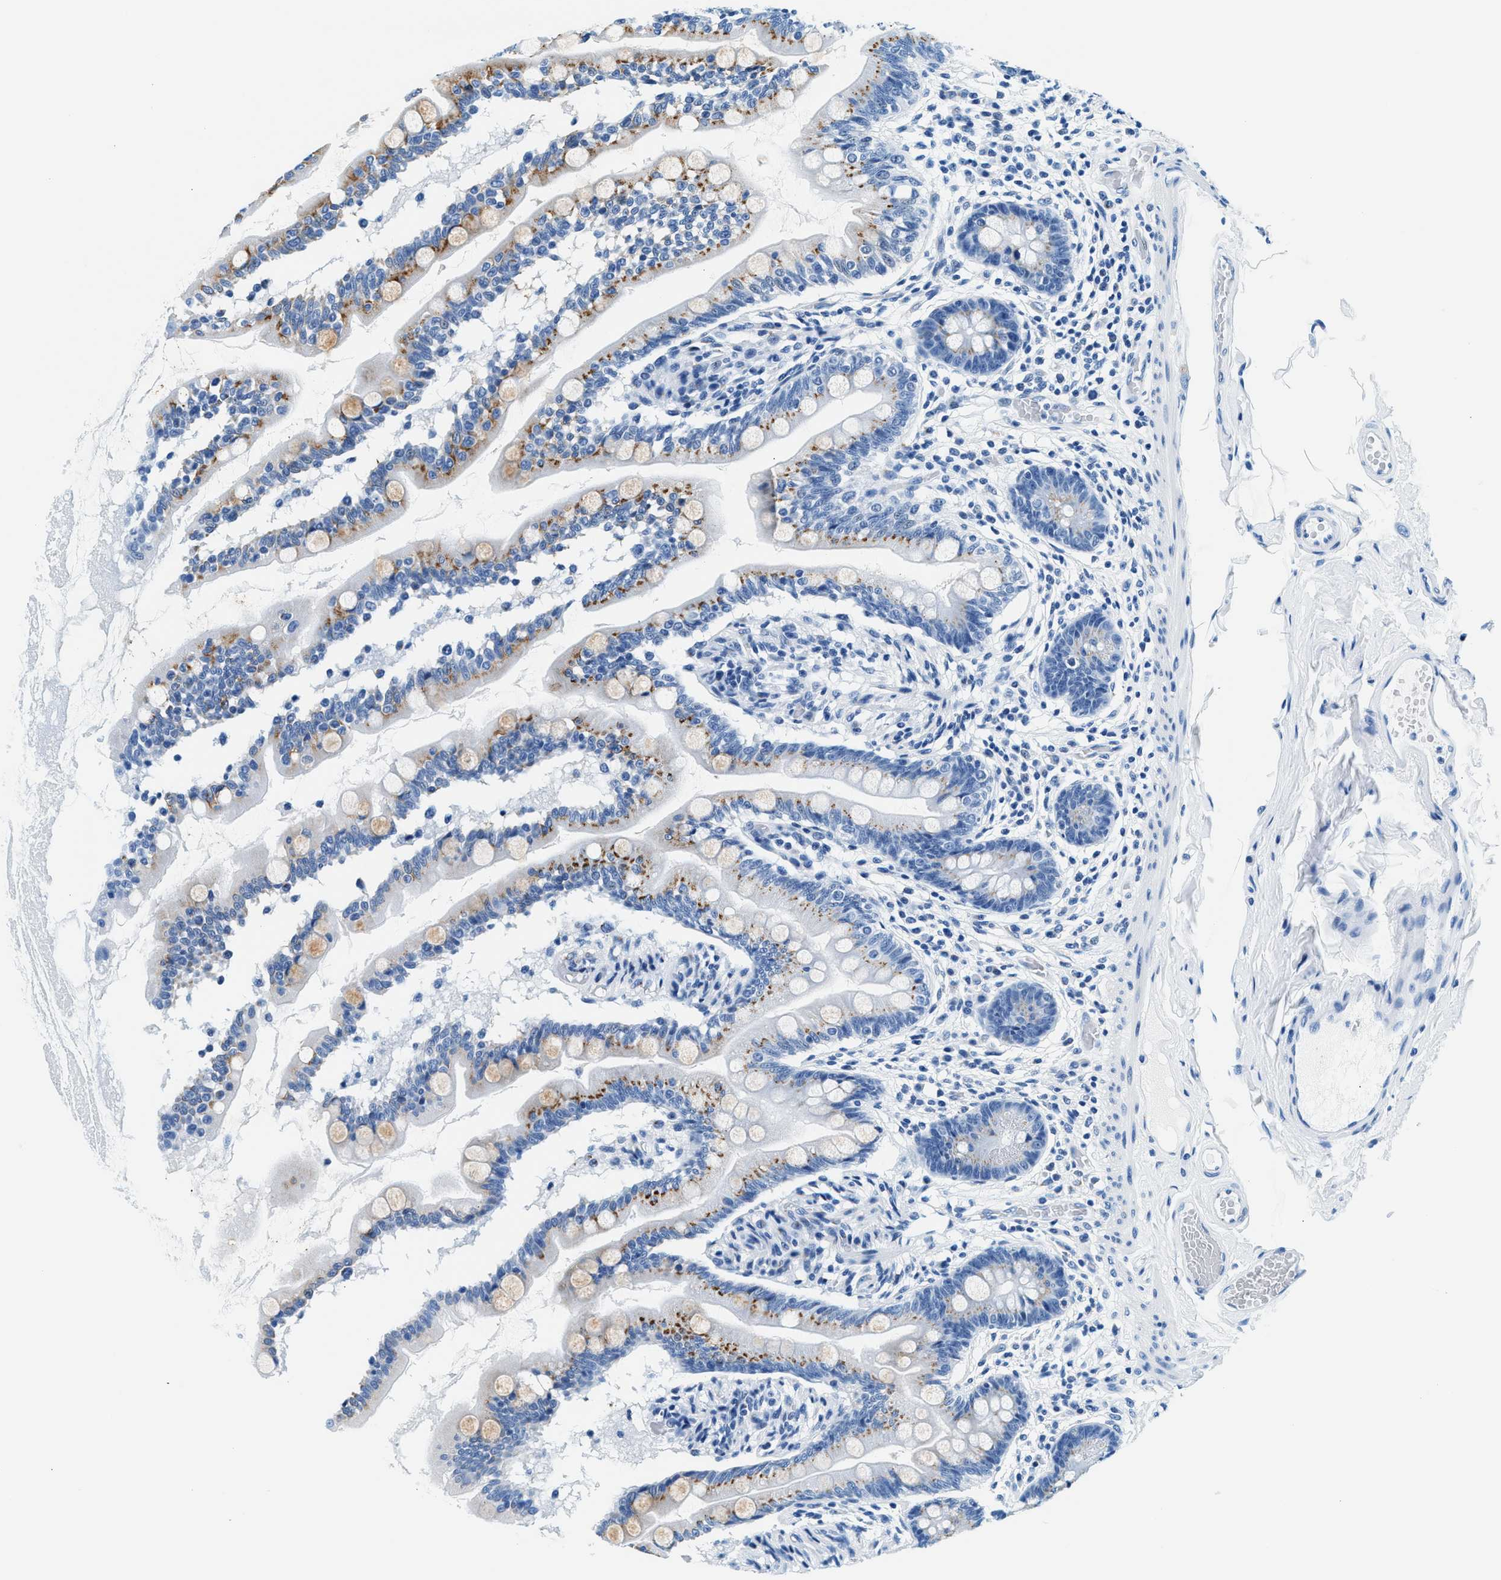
{"staining": {"intensity": "moderate", "quantity": "25%-75%", "location": "cytoplasmic/membranous"}, "tissue": "small intestine", "cell_type": "Glandular cells", "image_type": "normal", "snomed": [{"axis": "morphology", "description": "Normal tissue, NOS"}, {"axis": "topography", "description": "Small intestine"}], "caption": "Protein expression analysis of benign small intestine demonstrates moderate cytoplasmic/membranous positivity in approximately 25%-75% of glandular cells.", "gene": "VPS53", "patient": {"sex": "female", "age": 56}}